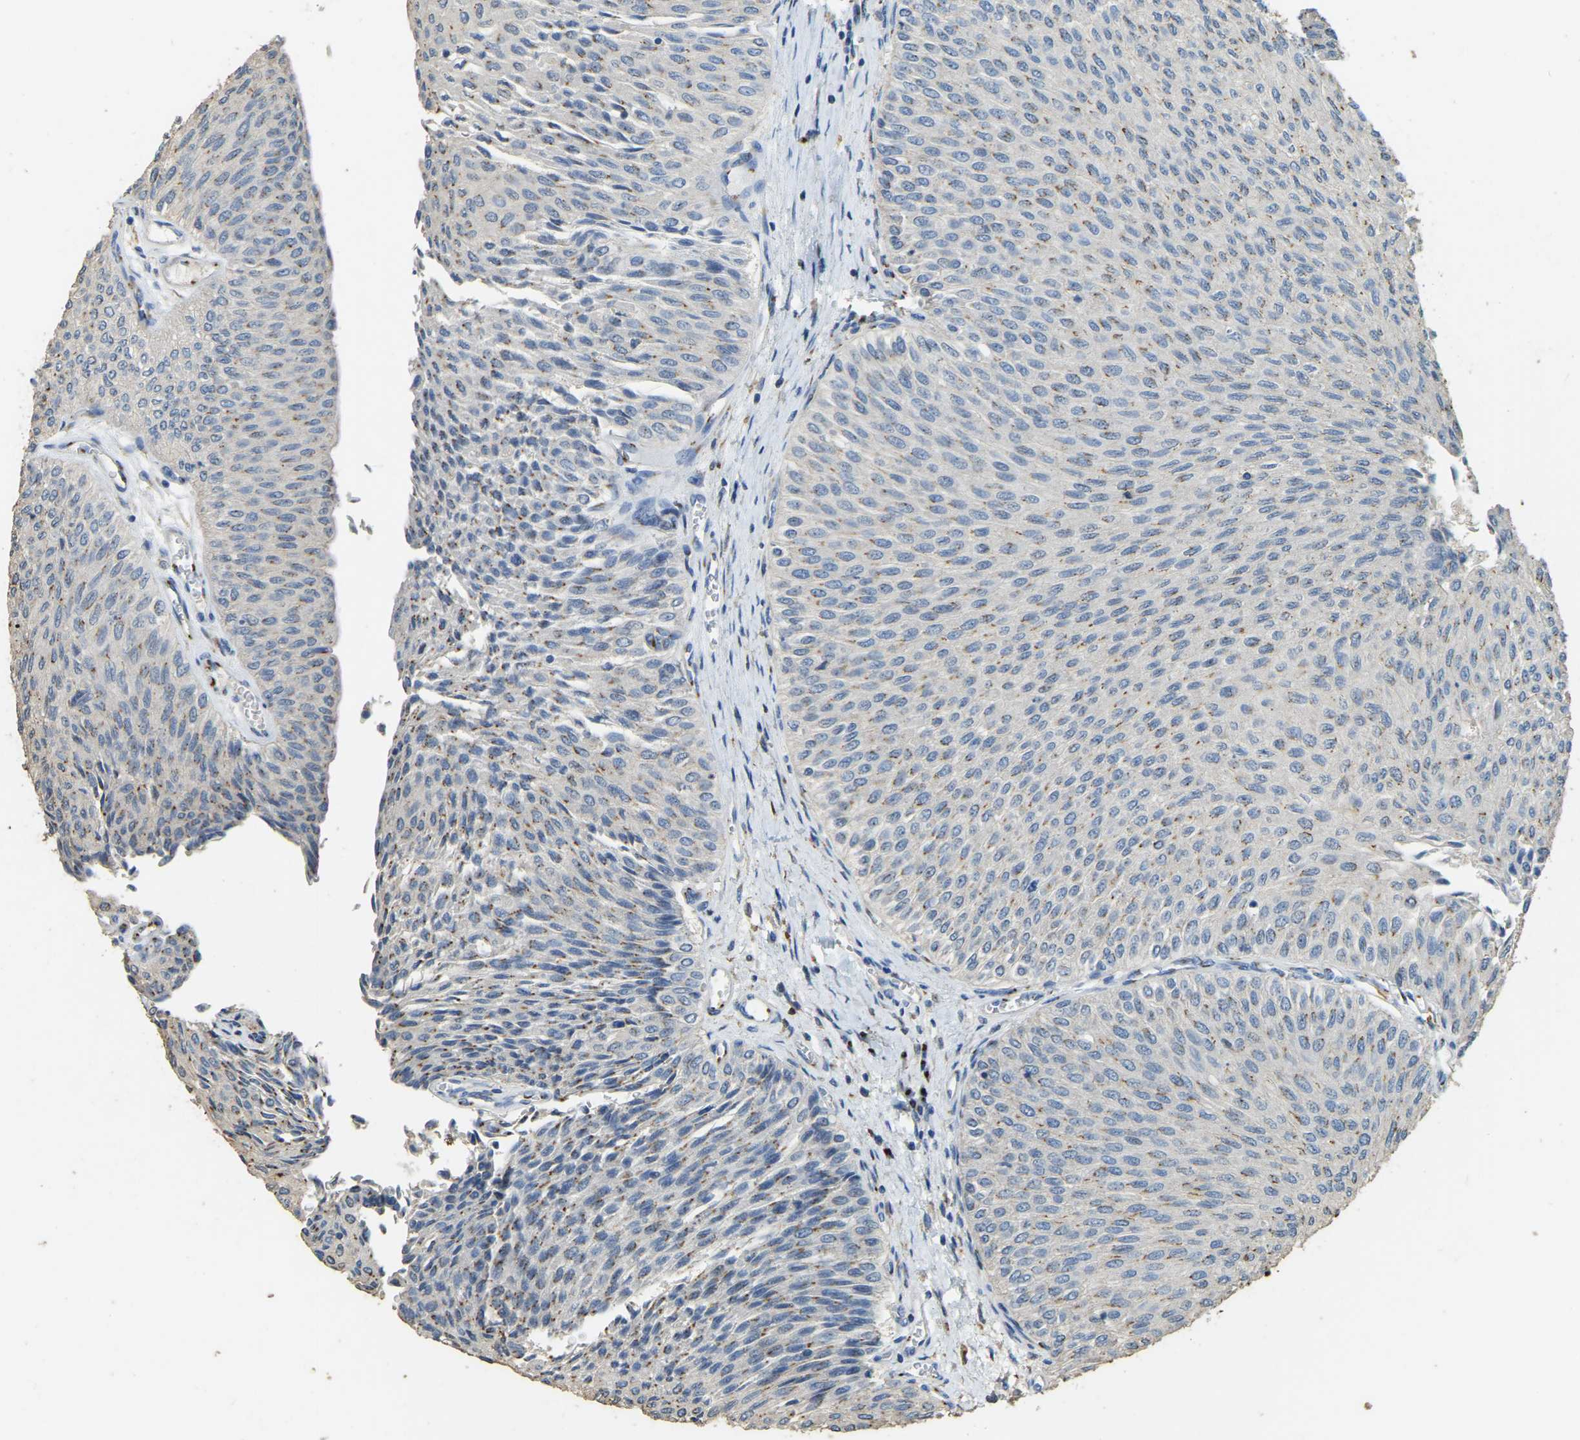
{"staining": {"intensity": "weak", "quantity": "25%-75%", "location": "cytoplasmic/membranous"}, "tissue": "urothelial cancer", "cell_type": "Tumor cells", "image_type": "cancer", "snomed": [{"axis": "morphology", "description": "Urothelial carcinoma, Low grade"}, {"axis": "topography", "description": "Urinary bladder"}], "caption": "Tumor cells demonstrate low levels of weak cytoplasmic/membranous expression in about 25%-75% of cells in low-grade urothelial carcinoma.", "gene": "FAM174A", "patient": {"sex": "male", "age": 78}}